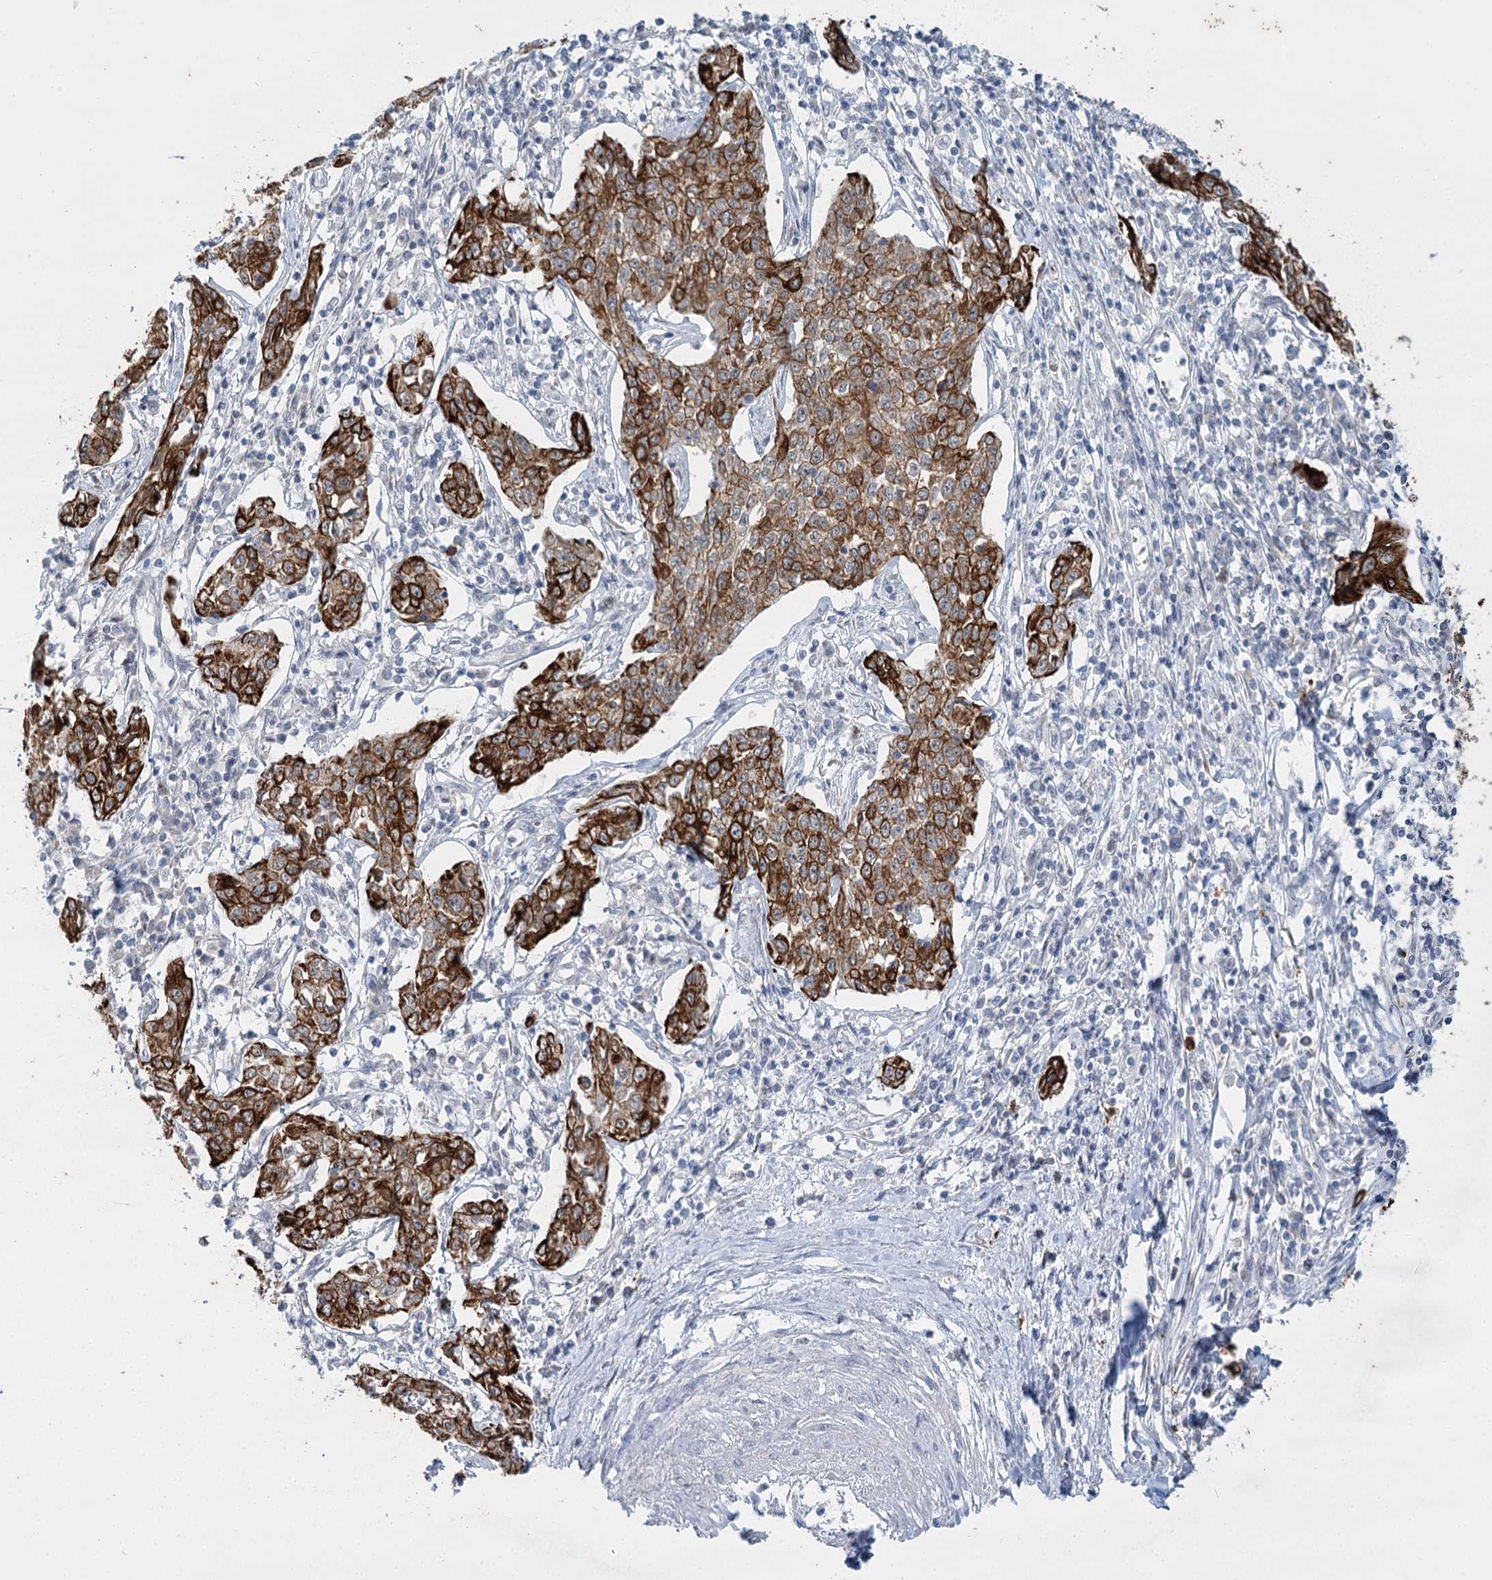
{"staining": {"intensity": "strong", "quantity": "25%-75%", "location": "cytoplasmic/membranous"}, "tissue": "cervical cancer", "cell_type": "Tumor cells", "image_type": "cancer", "snomed": [{"axis": "morphology", "description": "Squamous cell carcinoma, NOS"}, {"axis": "topography", "description": "Cervix"}], "caption": "This is a histology image of IHC staining of squamous cell carcinoma (cervical), which shows strong positivity in the cytoplasmic/membranous of tumor cells.", "gene": "ABITRAM", "patient": {"sex": "female", "age": 35}}